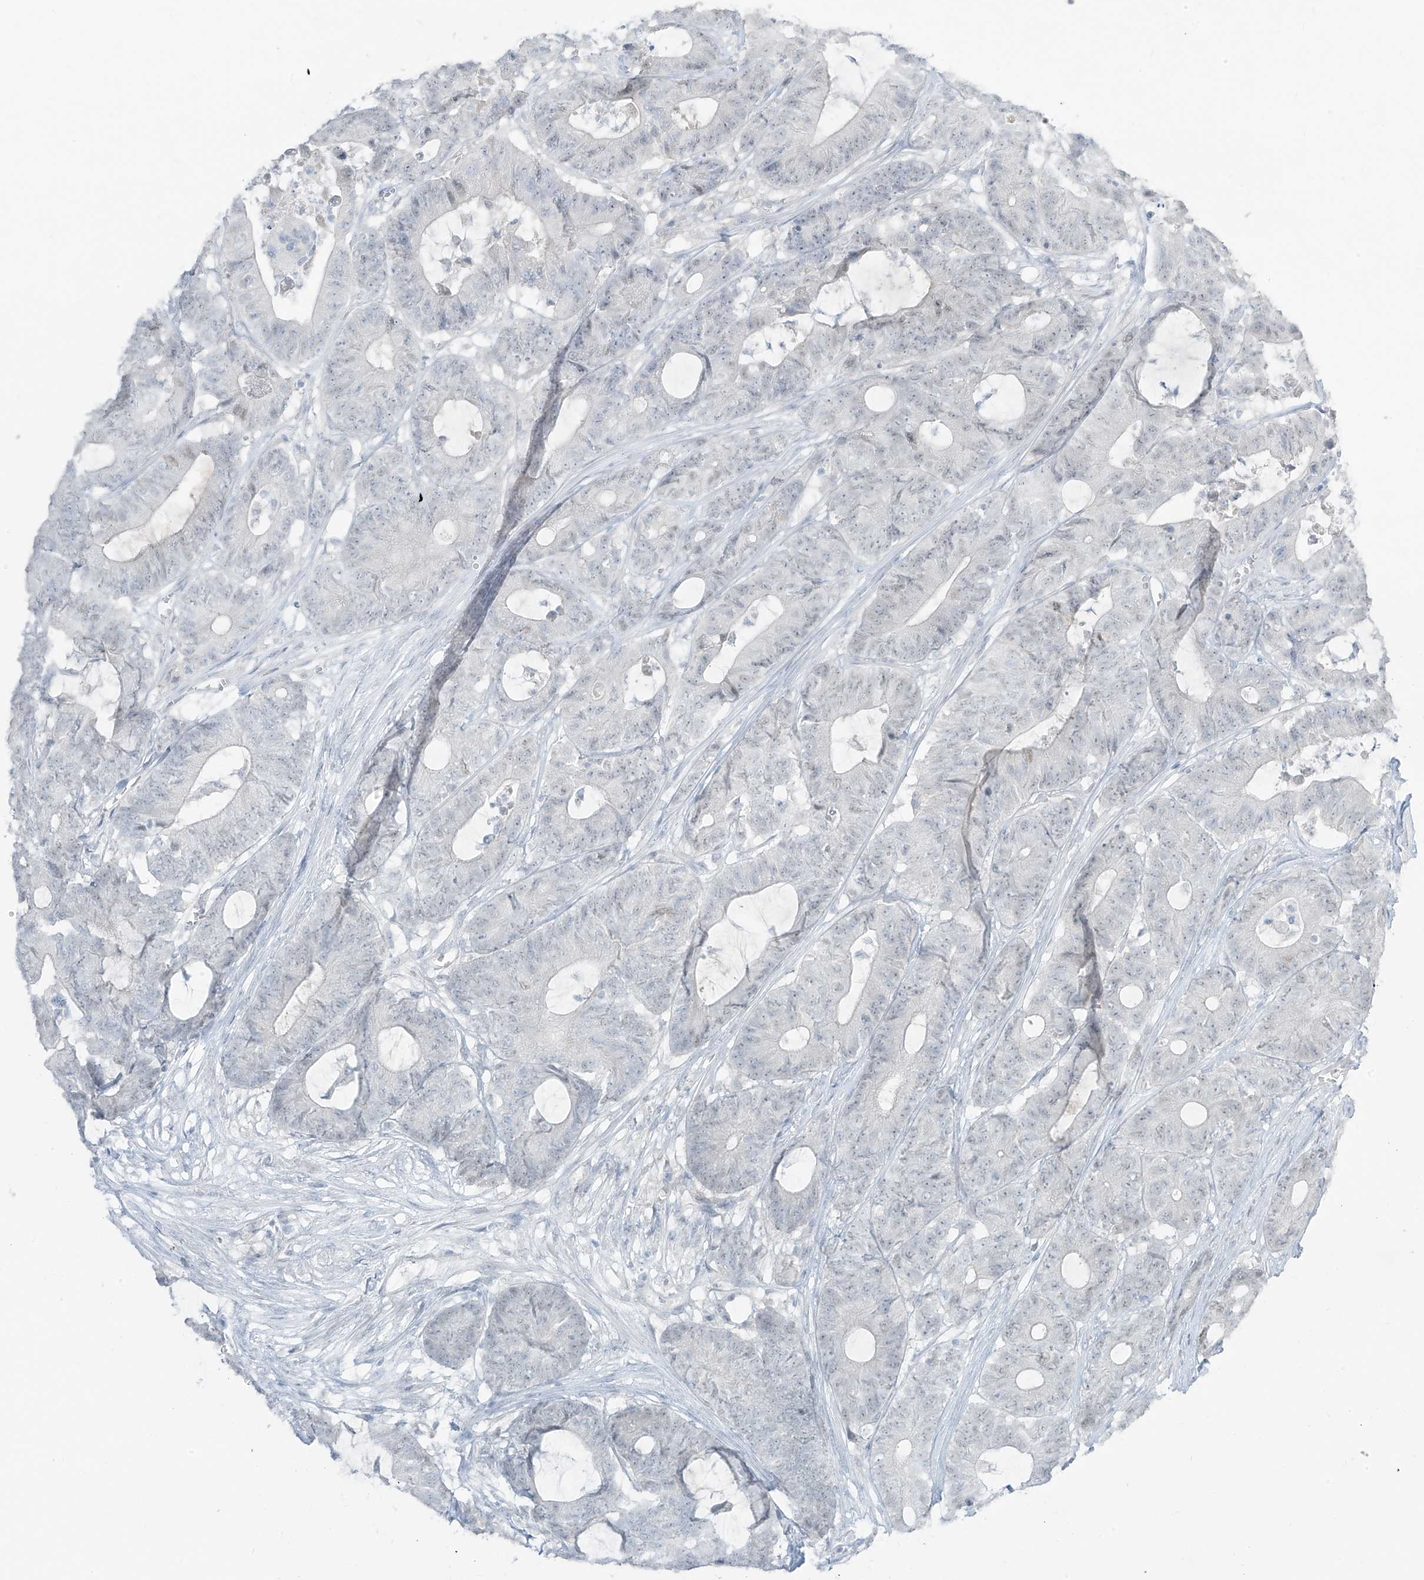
{"staining": {"intensity": "negative", "quantity": "none", "location": "none"}, "tissue": "colorectal cancer", "cell_type": "Tumor cells", "image_type": "cancer", "snomed": [{"axis": "morphology", "description": "Adenocarcinoma, NOS"}, {"axis": "topography", "description": "Colon"}], "caption": "IHC of human colorectal cancer shows no positivity in tumor cells.", "gene": "PRDM6", "patient": {"sex": "female", "age": 84}}